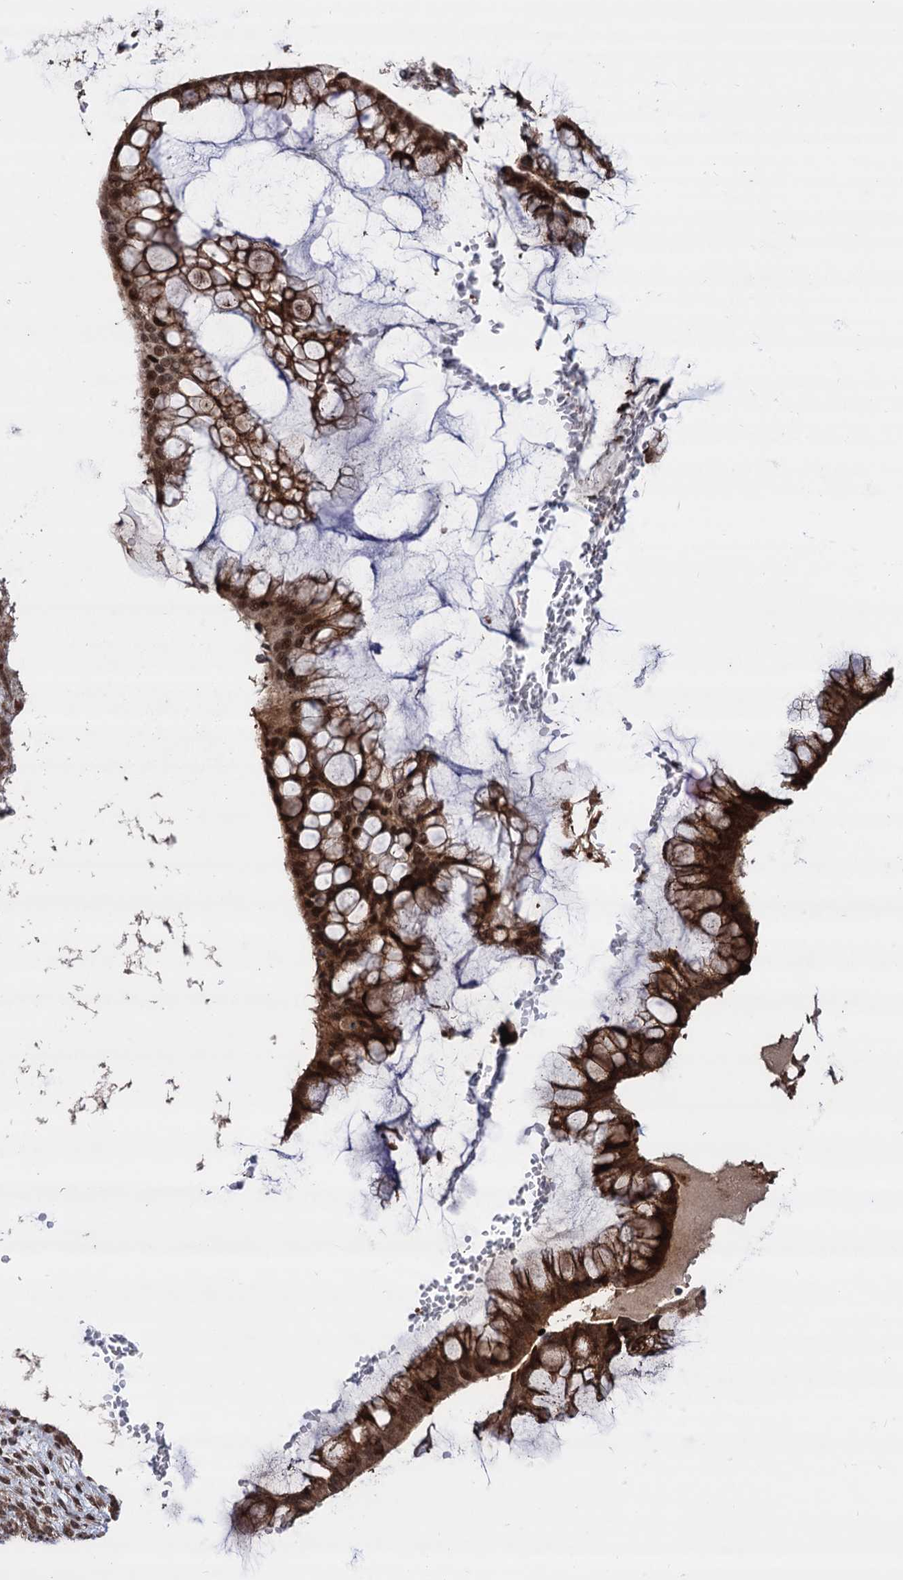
{"staining": {"intensity": "moderate", "quantity": ">75%", "location": "cytoplasmic/membranous,nuclear"}, "tissue": "ovarian cancer", "cell_type": "Tumor cells", "image_type": "cancer", "snomed": [{"axis": "morphology", "description": "Cystadenocarcinoma, mucinous, NOS"}, {"axis": "topography", "description": "Ovary"}], "caption": "Immunohistochemistry (IHC) of human ovarian mucinous cystadenocarcinoma exhibits medium levels of moderate cytoplasmic/membranous and nuclear positivity in about >75% of tumor cells.", "gene": "PIGB", "patient": {"sex": "female", "age": 73}}